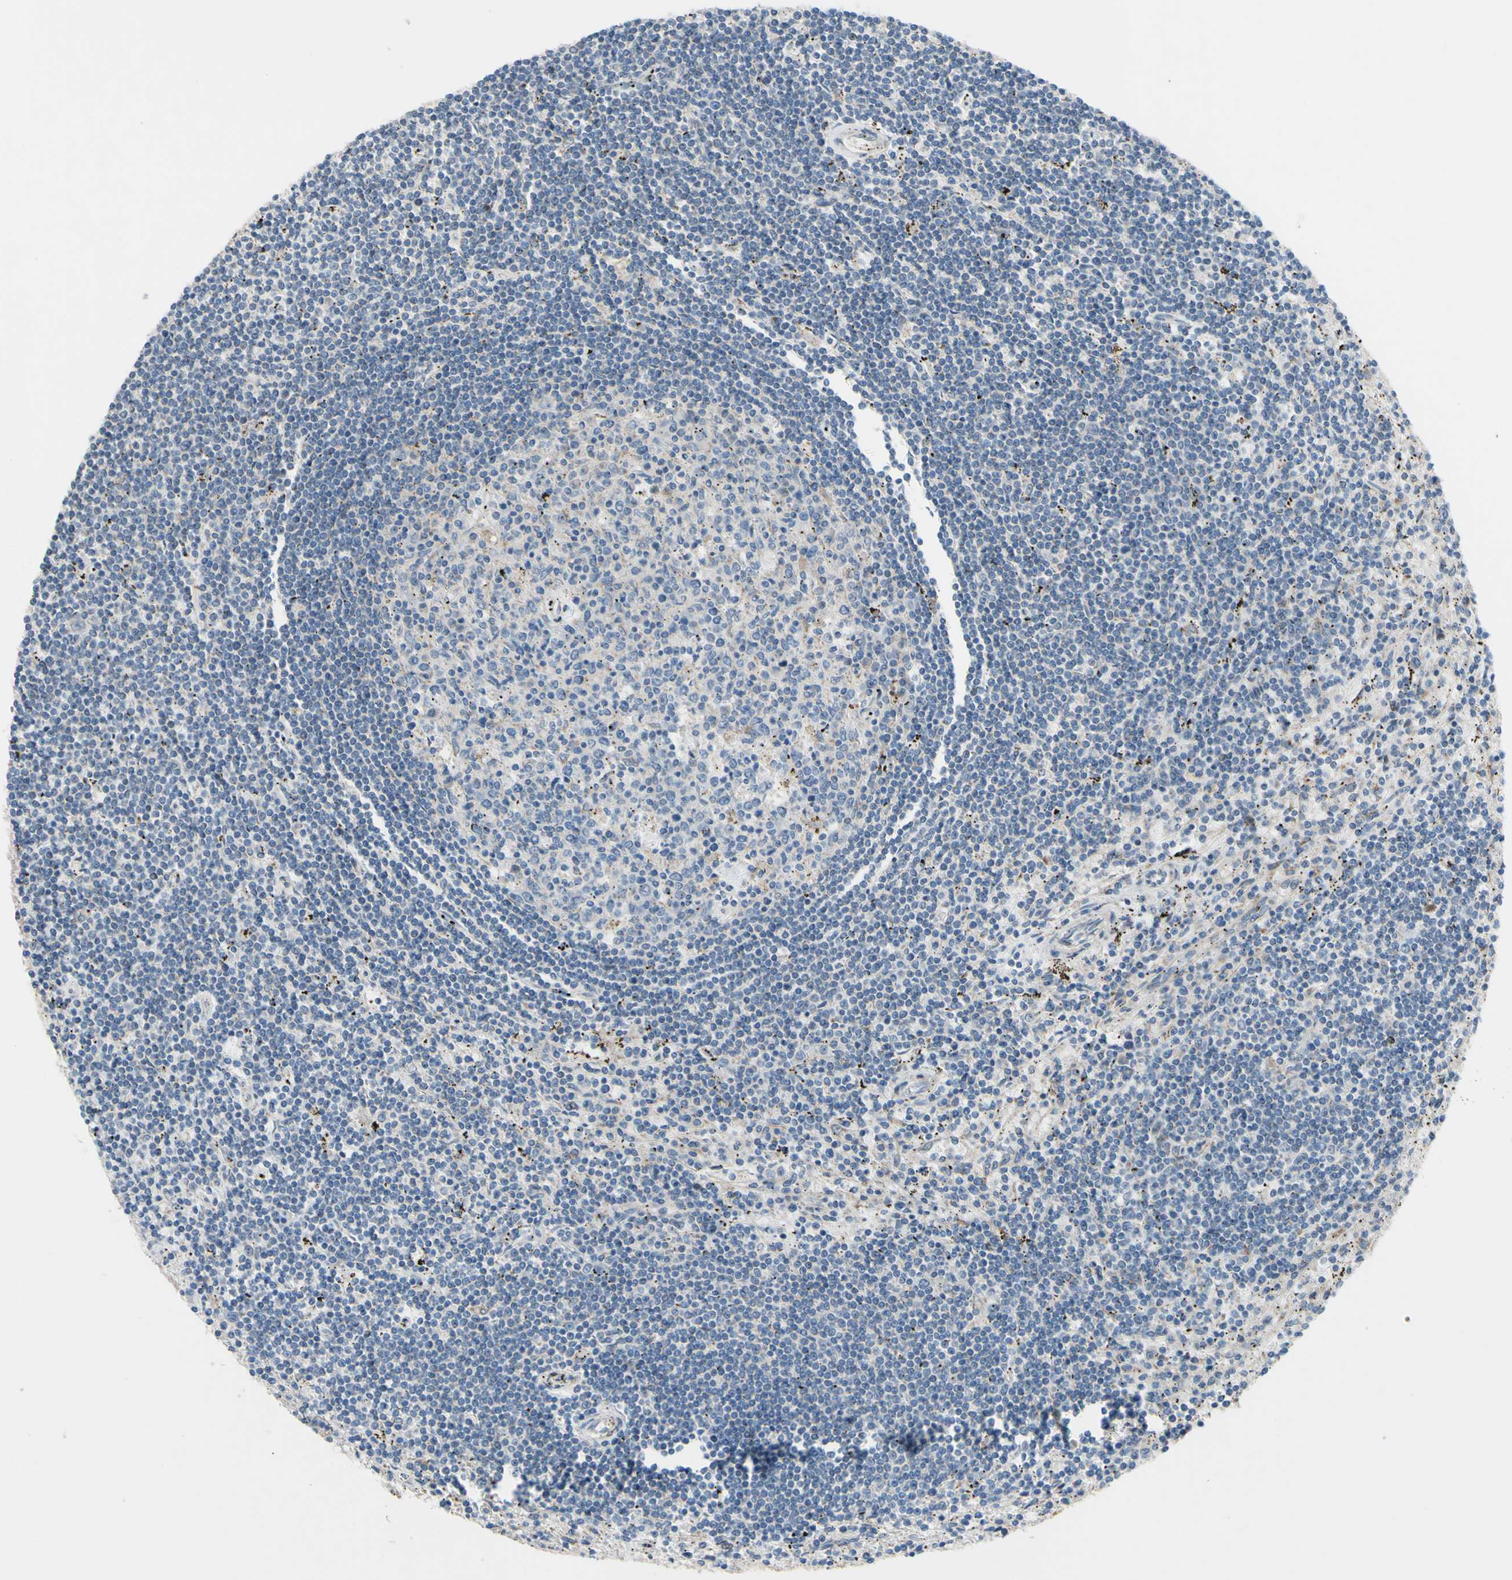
{"staining": {"intensity": "negative", "quantity": "none", "location": "none"}, "tissue": "lymphoma", "cell_type": "Tumor cells", "image_type": "cancer", "snomed": [{"axis": "morphology", "description": "Malignant lymphoma, non-Hodgkin's type, Low grade"}, {"axis": "topography", "description": "Spleen"}], "caption": "Tumor cells are negative for protein expression in human lymphoma.", "gene": "GRAMD2B", "patient": {"sex": "male", "age": 76}}